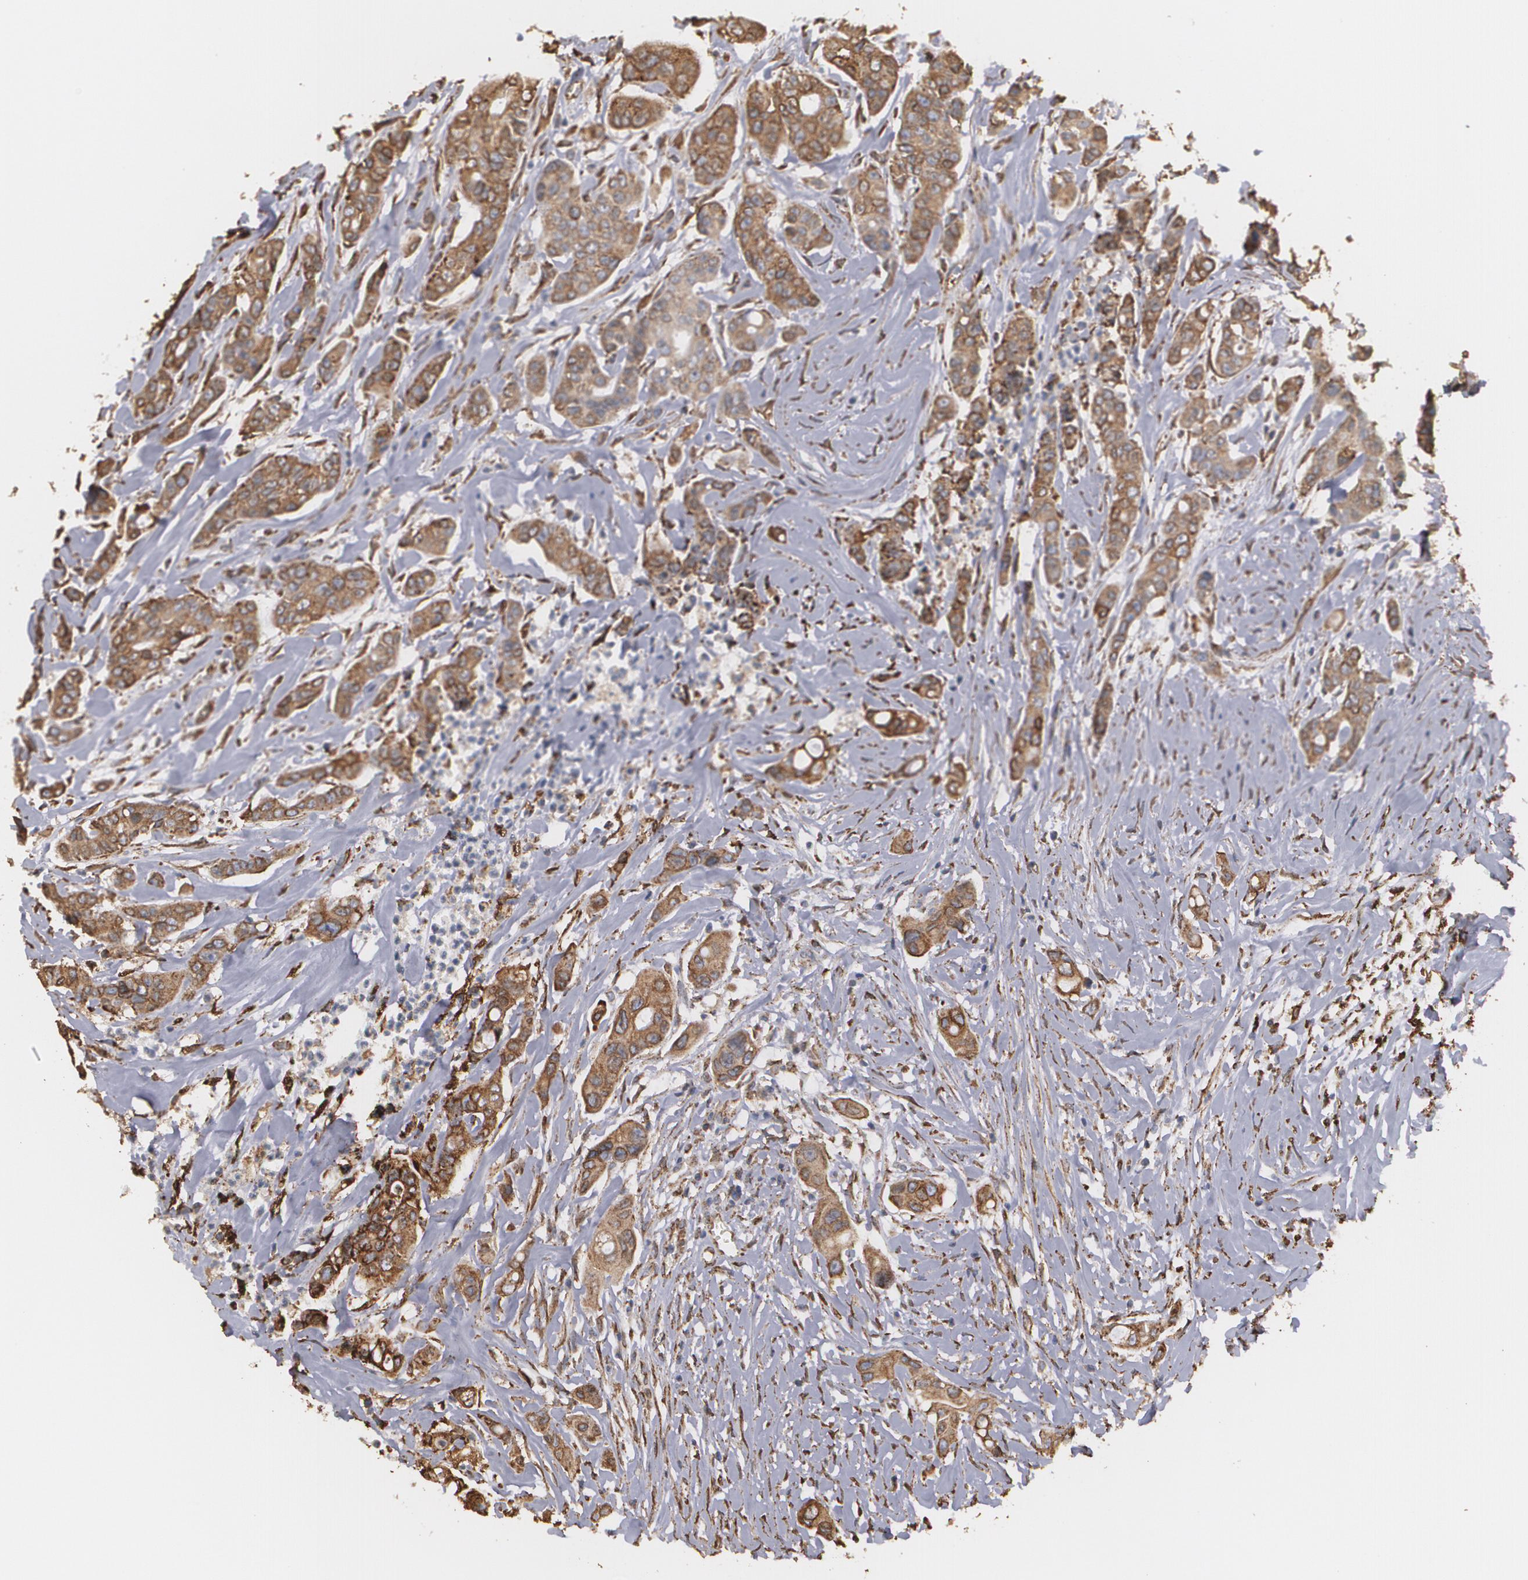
{"staining": {"intensity": "moderate", "quantity": ">75%", "location": "cytoplasmic/membranous"}, "tissue": "colorectal cancer", "cell_type": "Tumor cells", "image_type": "cancer", "snomed": [{"axis": "morphology", "description": "Adenocarcinoma, NOS"}, {"axis": "topography", "description": "Colon"}], "caption": "A photomicrograph of human colorectal cancer (adenocarcinoma) stained for a protein exhibits moderate cytoplasmic/membranous brown staining in tumor cells.", "gene": "CYB5R3", "patient": {"sex": "female", "age": 70}}